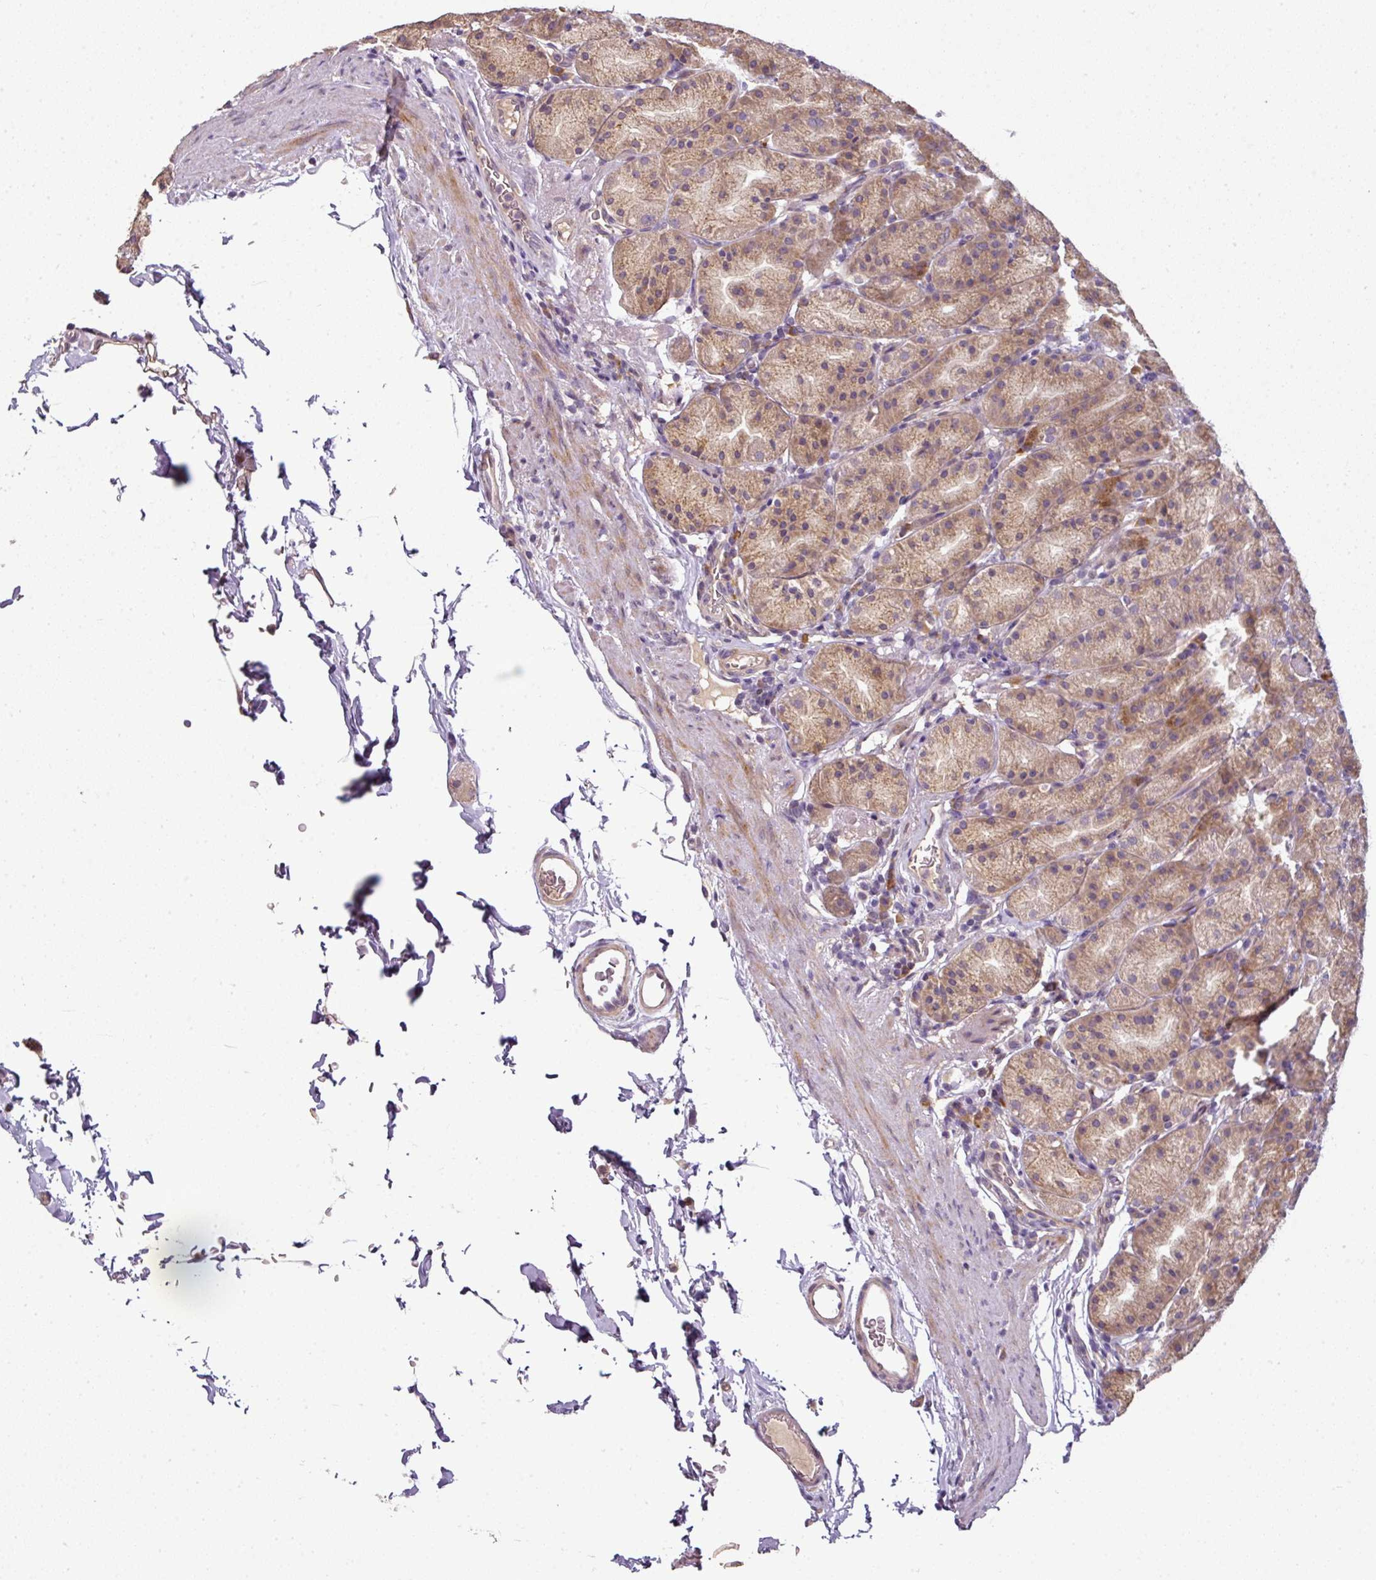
{"staining": {"intensity": "moderate", "quantity": ">75%", "location": "cytoplasmic/membranous"}, "tissue": "stomach", "cell_type": "Glandular cells", "image_type": "normal", "snomed": [{"axis": "morphology", "description": "Normal tissue, NOS"}, {"axis": "topography", "description": "Stomach, upper"}, {"axis": "topography", "description": "Stomach"}], "caption": "Benign stomach was stained to show a protein in brown. There is medium levels of moderate cytoplasmic/membranous positivity in approximately >75% of glandular cells.", "gene": "SPCS3", "patient": {"sex": "male", "age": 68}}